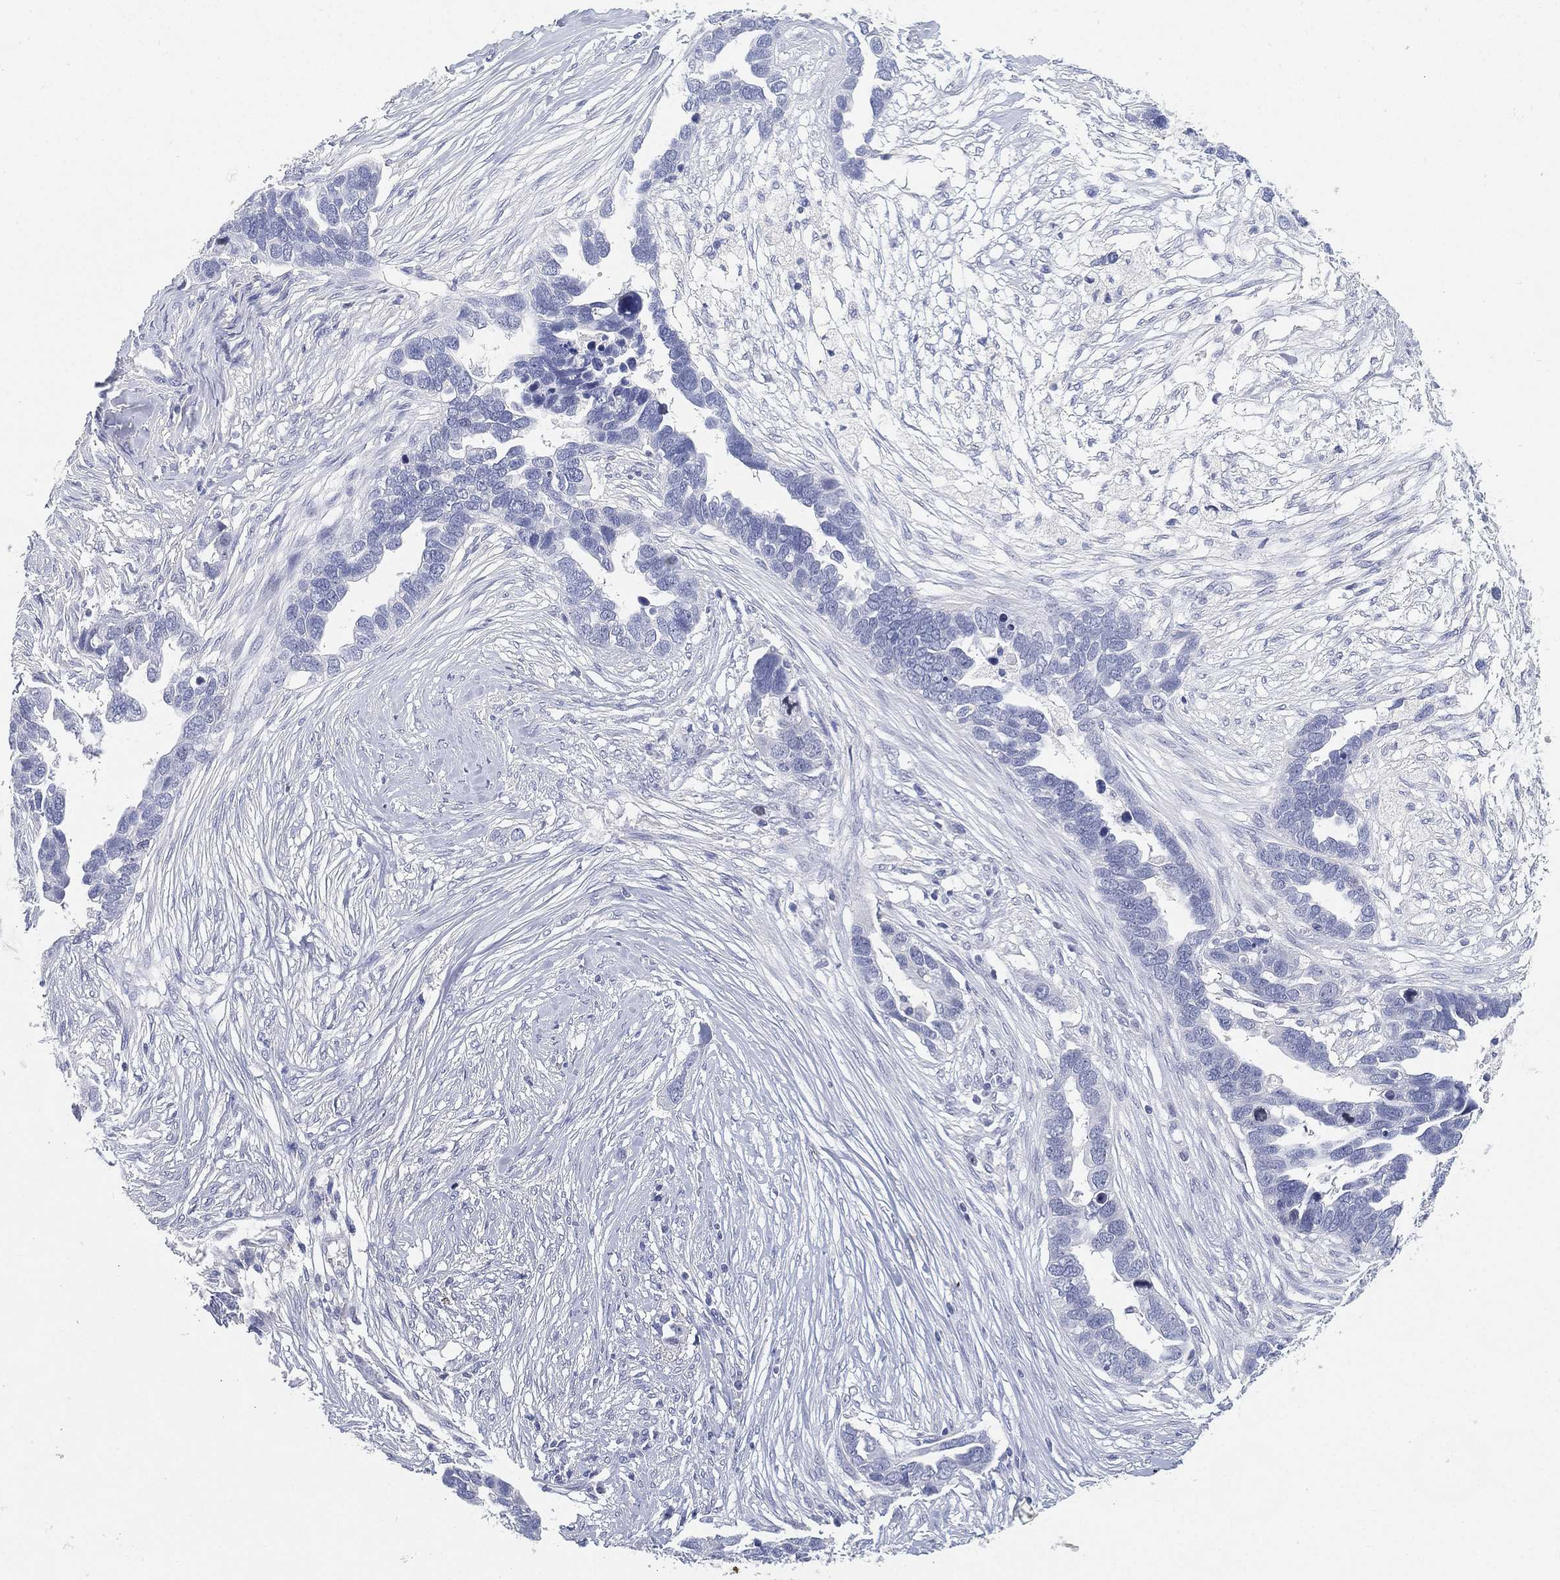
{"staining": {"intensity": "negative", "quantity": "none", "location": "none"}, "tissue": "ovarian cancer", "cell_type": "Tumor cells", "image_type": "cancer", "snomed": [{"axis": "morphology", "description": "Cystadenocarcinoma, serous, NOS"}, {"axis": "topography", "description": "Ovary"}], "caption": "This is an immunohistochemistry histopathology image of serous cystadenocarcinoma (ovarian). There is no staining in tumor cells.", "gene": "FAM187B", "patient": {"sex": "female", "age": 54}}